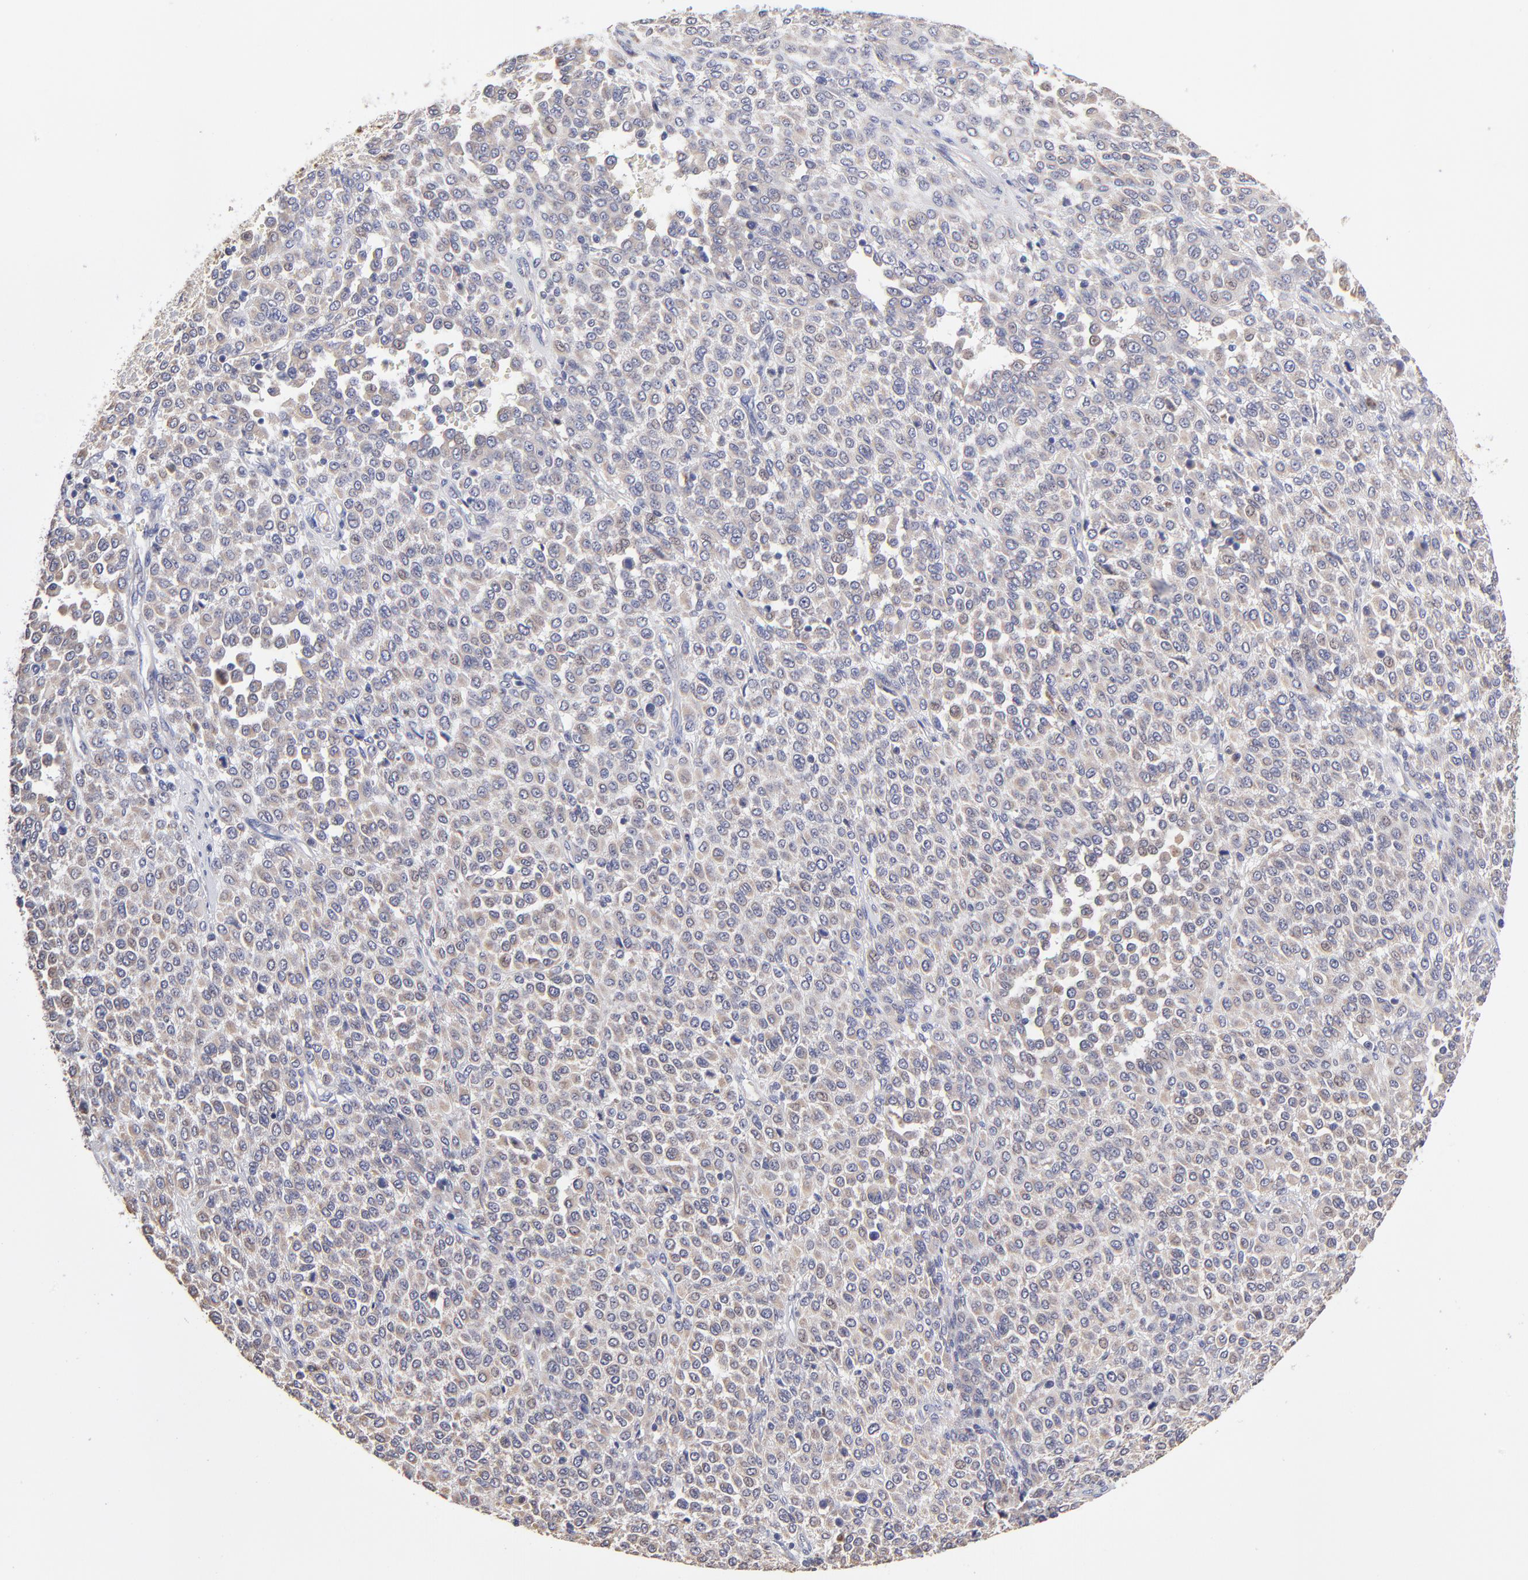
{"staining": {"intensity": "weak", "quantity": ">75%", "location": "cytoplasmic/membranous"}, "tissue": "melanoma", "cell_type": "Tumor cells", "image_type": "cancer", "snomed": [{"axis": "morphology", "description": "Malignant melanoma, Metastatic site"}, {"axis": "topography", "description": "Pancreas"}], "caption": "Approximately >75% of tumor cells in human malignant melanoma (metastatic site) reveal weak cytoplasmic/membranous protein staining as visualized by brown immunohistochemical staining.", "gene": "GCSAM", "patient": {"sex": "female", "age": 30}}